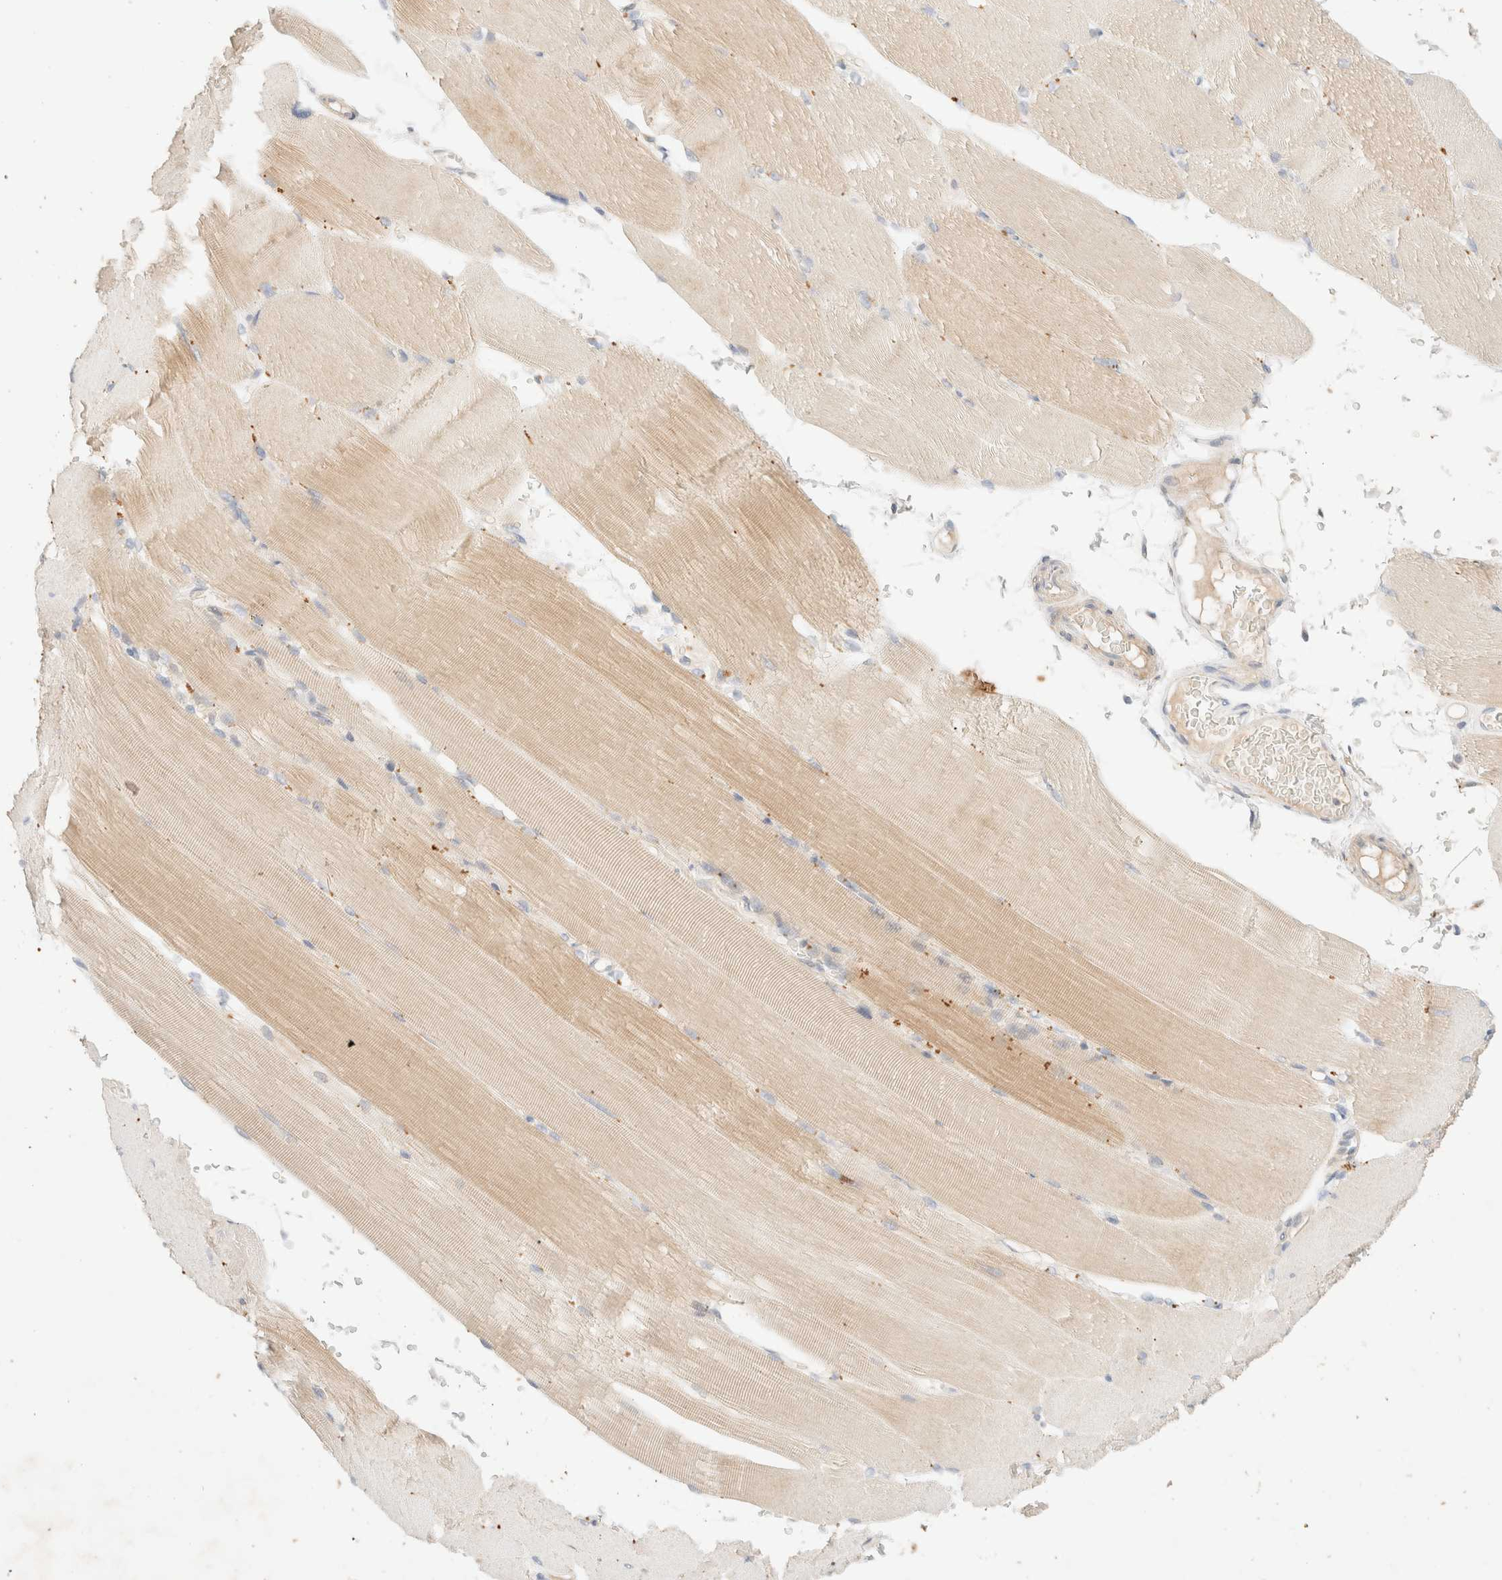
{"staining": {"intensity": "weak", "quantity": "<25%", "location": "cytoplasmic/membranous"}, "tissue": "skeletal muscle", "cell_type": "Myocytes", "image_type": "normal", "snomed": [{"axis": "morphology", "description": "Normal tissue, NOS"}, {"axis": "topography", "description": "Skeletal muscle"}, {"axis": "topography", "description": "Parathyroid gland"}], "caption": "Micrograph shows no significant protein expression in myocytes of unremarkable skeletal muscle.", "gene": "SNTB1", "patient": {"sex": "female", "age": 37}}